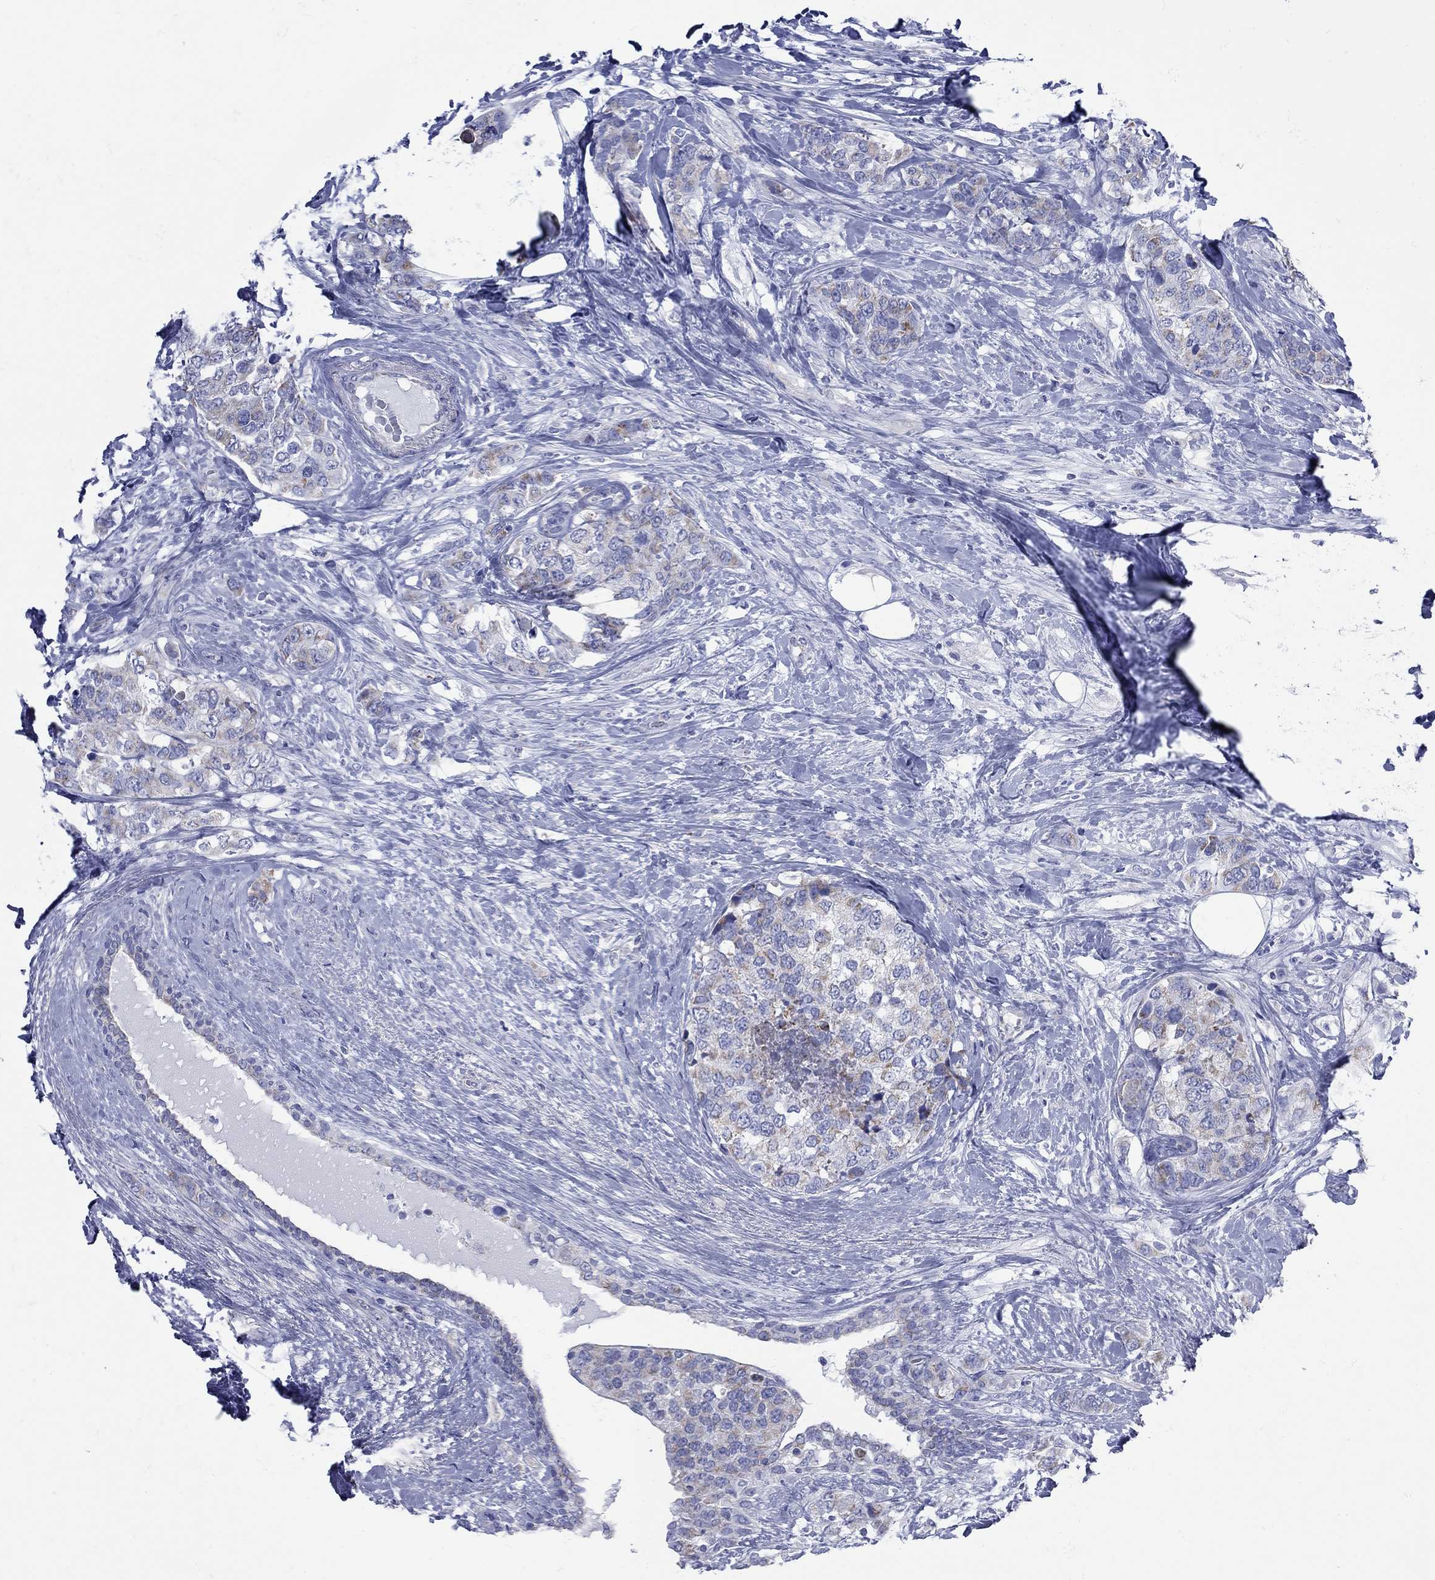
{"staining": {"intensity": "moderate", "quantity": "<25%", "location": "cytoplasmic/membranous"}, "tissue": "breast cancer", "cell_type": "Tumor cells", "image_type": "cancer", "snomed": [{"axis": "morphology", "description": "Lobular carcinoma"}, {"axis": "topography", "description": "Breast"}], "caption": "Protein expression analysis of breast cancer (lobular carcinoma) shows moderate cytoplasmic/membranous positivity in about <25% of tumor cells.", "gene": "PDZD3", "patient": {"sex": "female", "age": 59}}